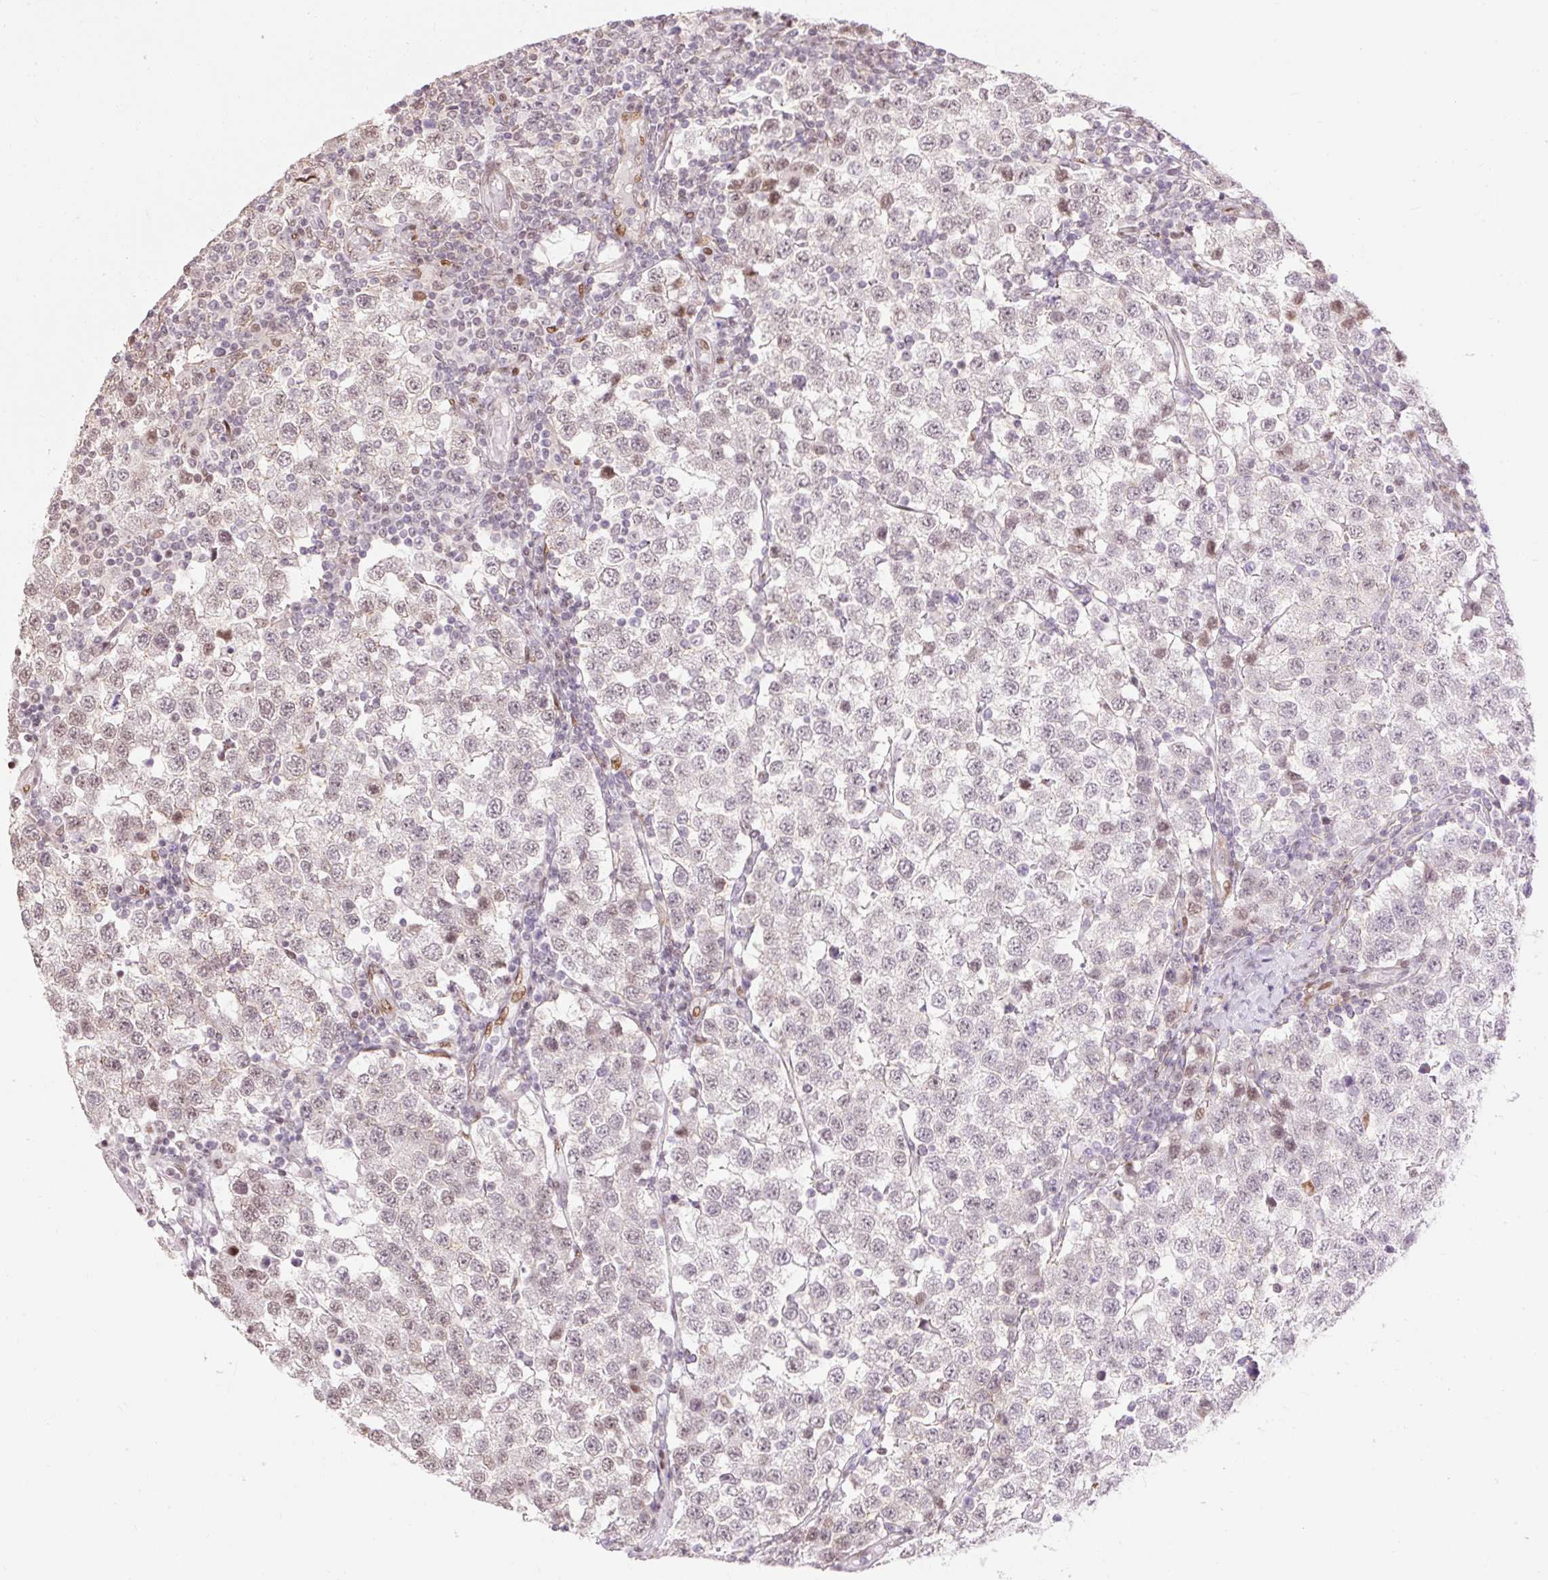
{"staining": {"intensity": "weak", "quantity": "<25%", "location": "nuclear"}, "tissue": "testis cancer", "cell_type": "Tumor cells", "image_type": "cancer", "snomed": [{"axis": "morphology", "description": "Seminoma, NOS"}, {"axis": "topography", "description": "Testis"}], "caption": "The micrograph exhibits no staining of tumor cells in testis seminoma.", "gene": "RIPPLY3", "patient": {"sex": "male", "age": 34}}